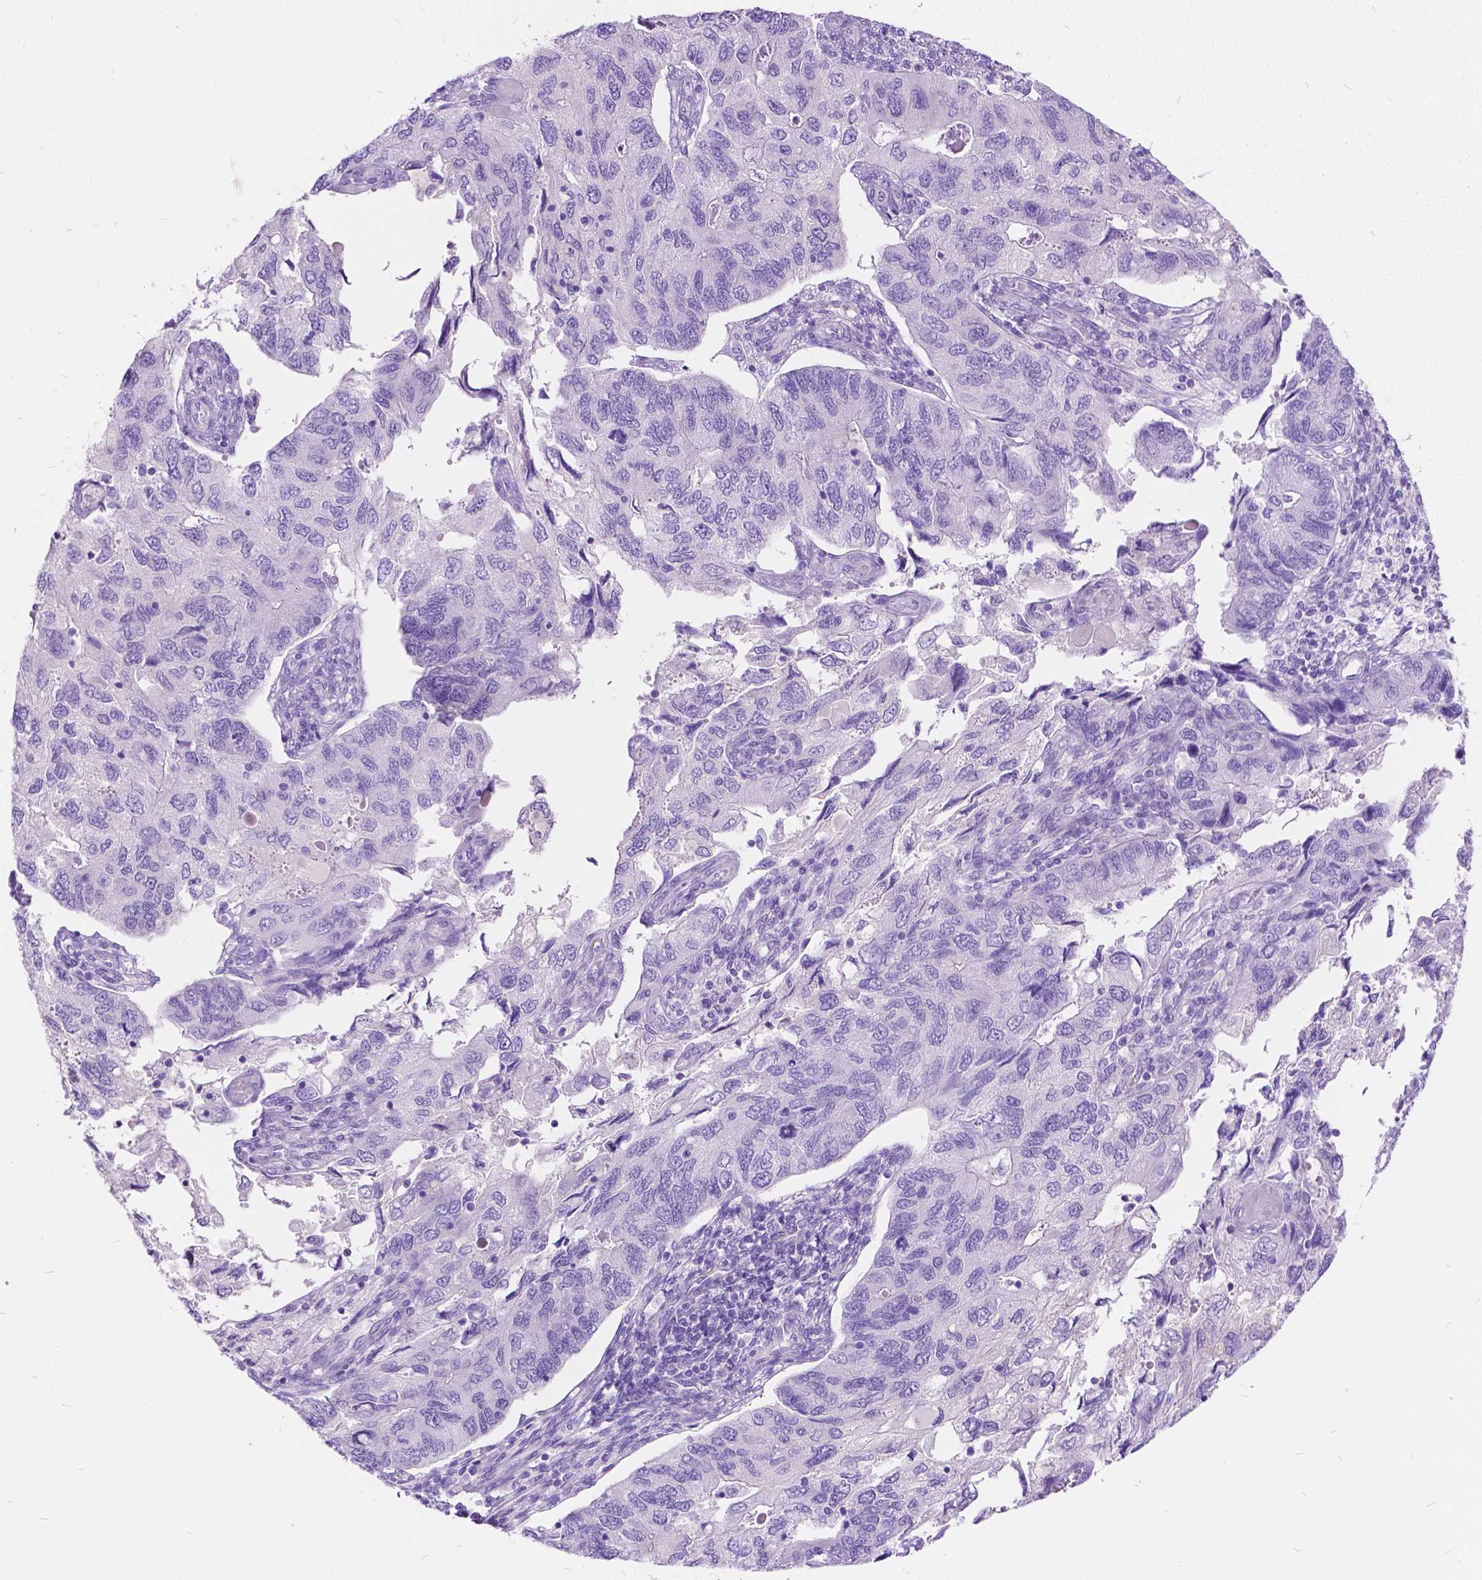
{"staining": {"intensity": "negative", "quantity": "none", "location": "none"}, "tissue": "endometrial cancer", "cell_type": "Tumor cells", "image_type": "cancer", "snomed": [{"axis": "morphology", "description": "Carcinoma, NOS"}, {"axis": "topography", "description": "Uterus"}], "caption": "This is a photomicrograph of immunohistochemistry (IHC) staining of carcinoma (endometrial), which shows no staining in tumor cells.", "gene": "CHRM1", "patient": {"sex": "female", "age": 76}}